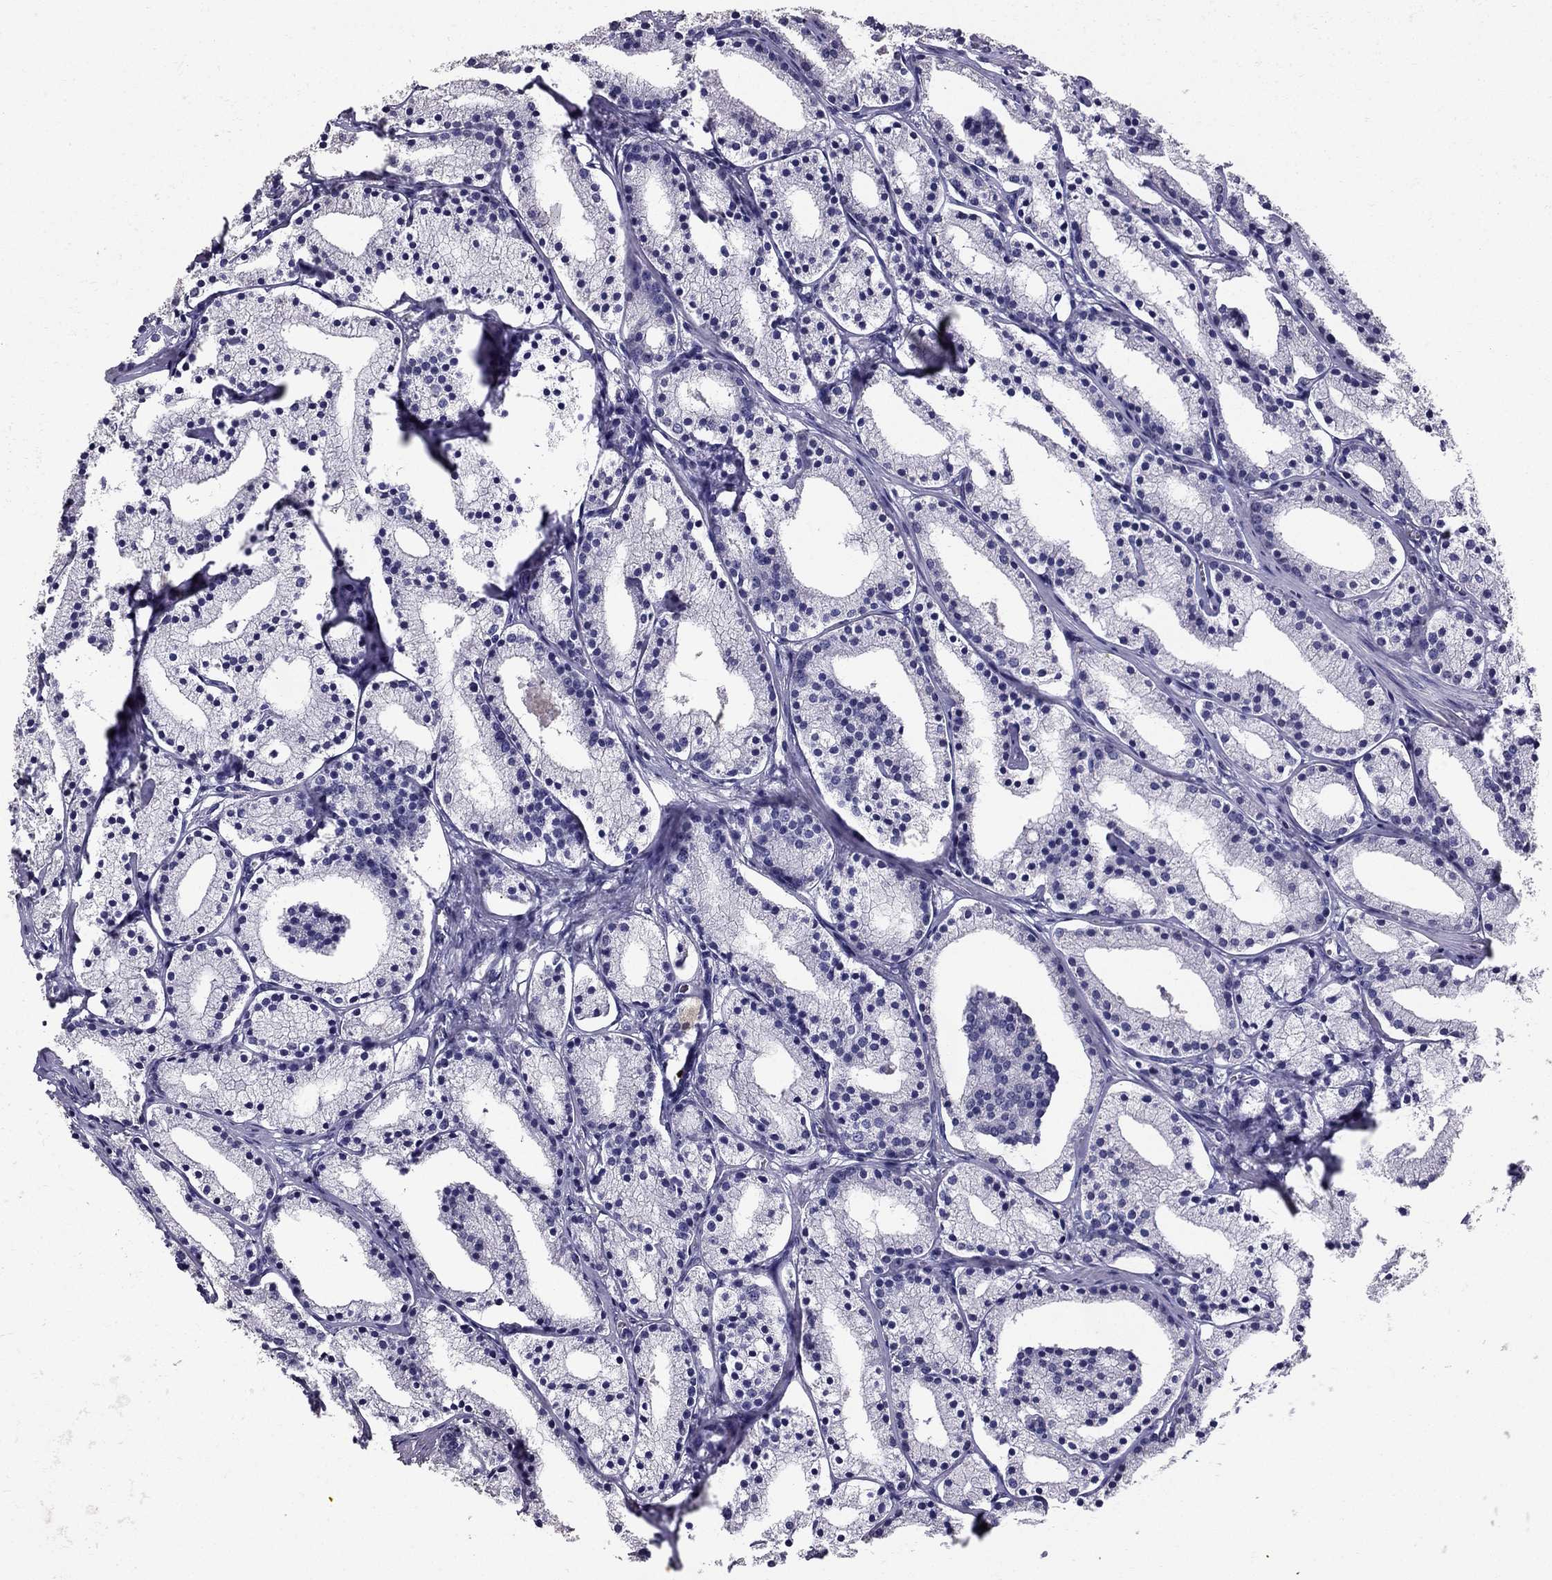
{"staining": {"intensity": "negative", "quantity": "none", "location": "none"}, "tissue": "prostate cancer", "cell_type": "Tumor cells", "image_type": "cancer", "snomed": [{"axis": "morphology", "description": "Adenocarcinoma, NOS"}, {"axis": "topography", "description": "Prostate"}], "caption": "Prostate cancer was stained to show a protein in brown. There is no significant expression in tumor cells.", "gene": "SCG5", "patient": {"sex": "male", "age": 69}}